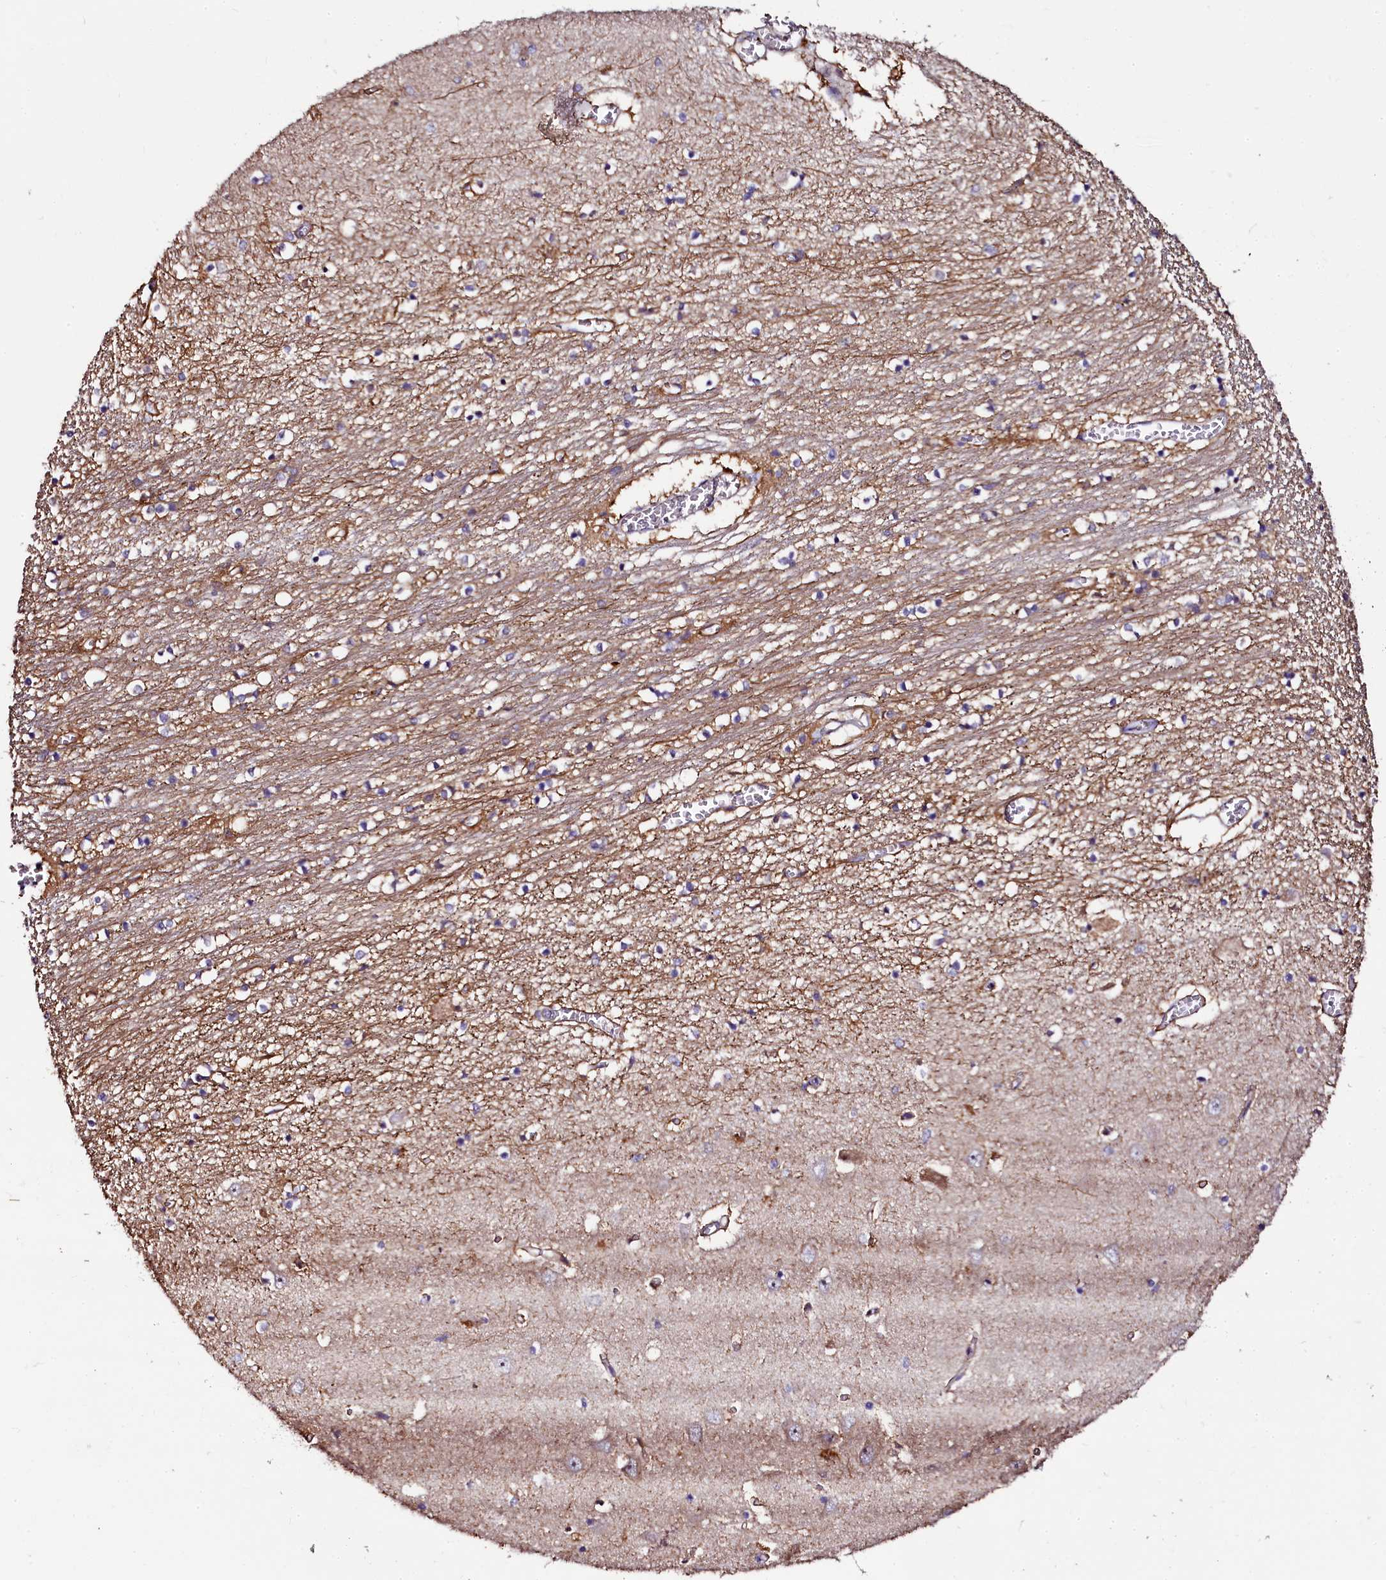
{"staining": {"intensity": "moderate", "quantity": "<25%", "location": "cytoplasmic/membranous"}, "tissue": "hippocampus", "cell_type": "Glial cells", "image_type": "normal", "snomed": [{"axis": "morphology", "description": "Normal tissue, NOS"}, {"axis": "topography", "description": "Hippocampus"}], "caption": "This photomicrograph demonstrates IHC staining of benign human hippocampus, with low moderate cytoplasmic/membranous expression in about <25% of glial cells.", "gene": "APPL2", "patient": {"sex": "male", "age": 70}}